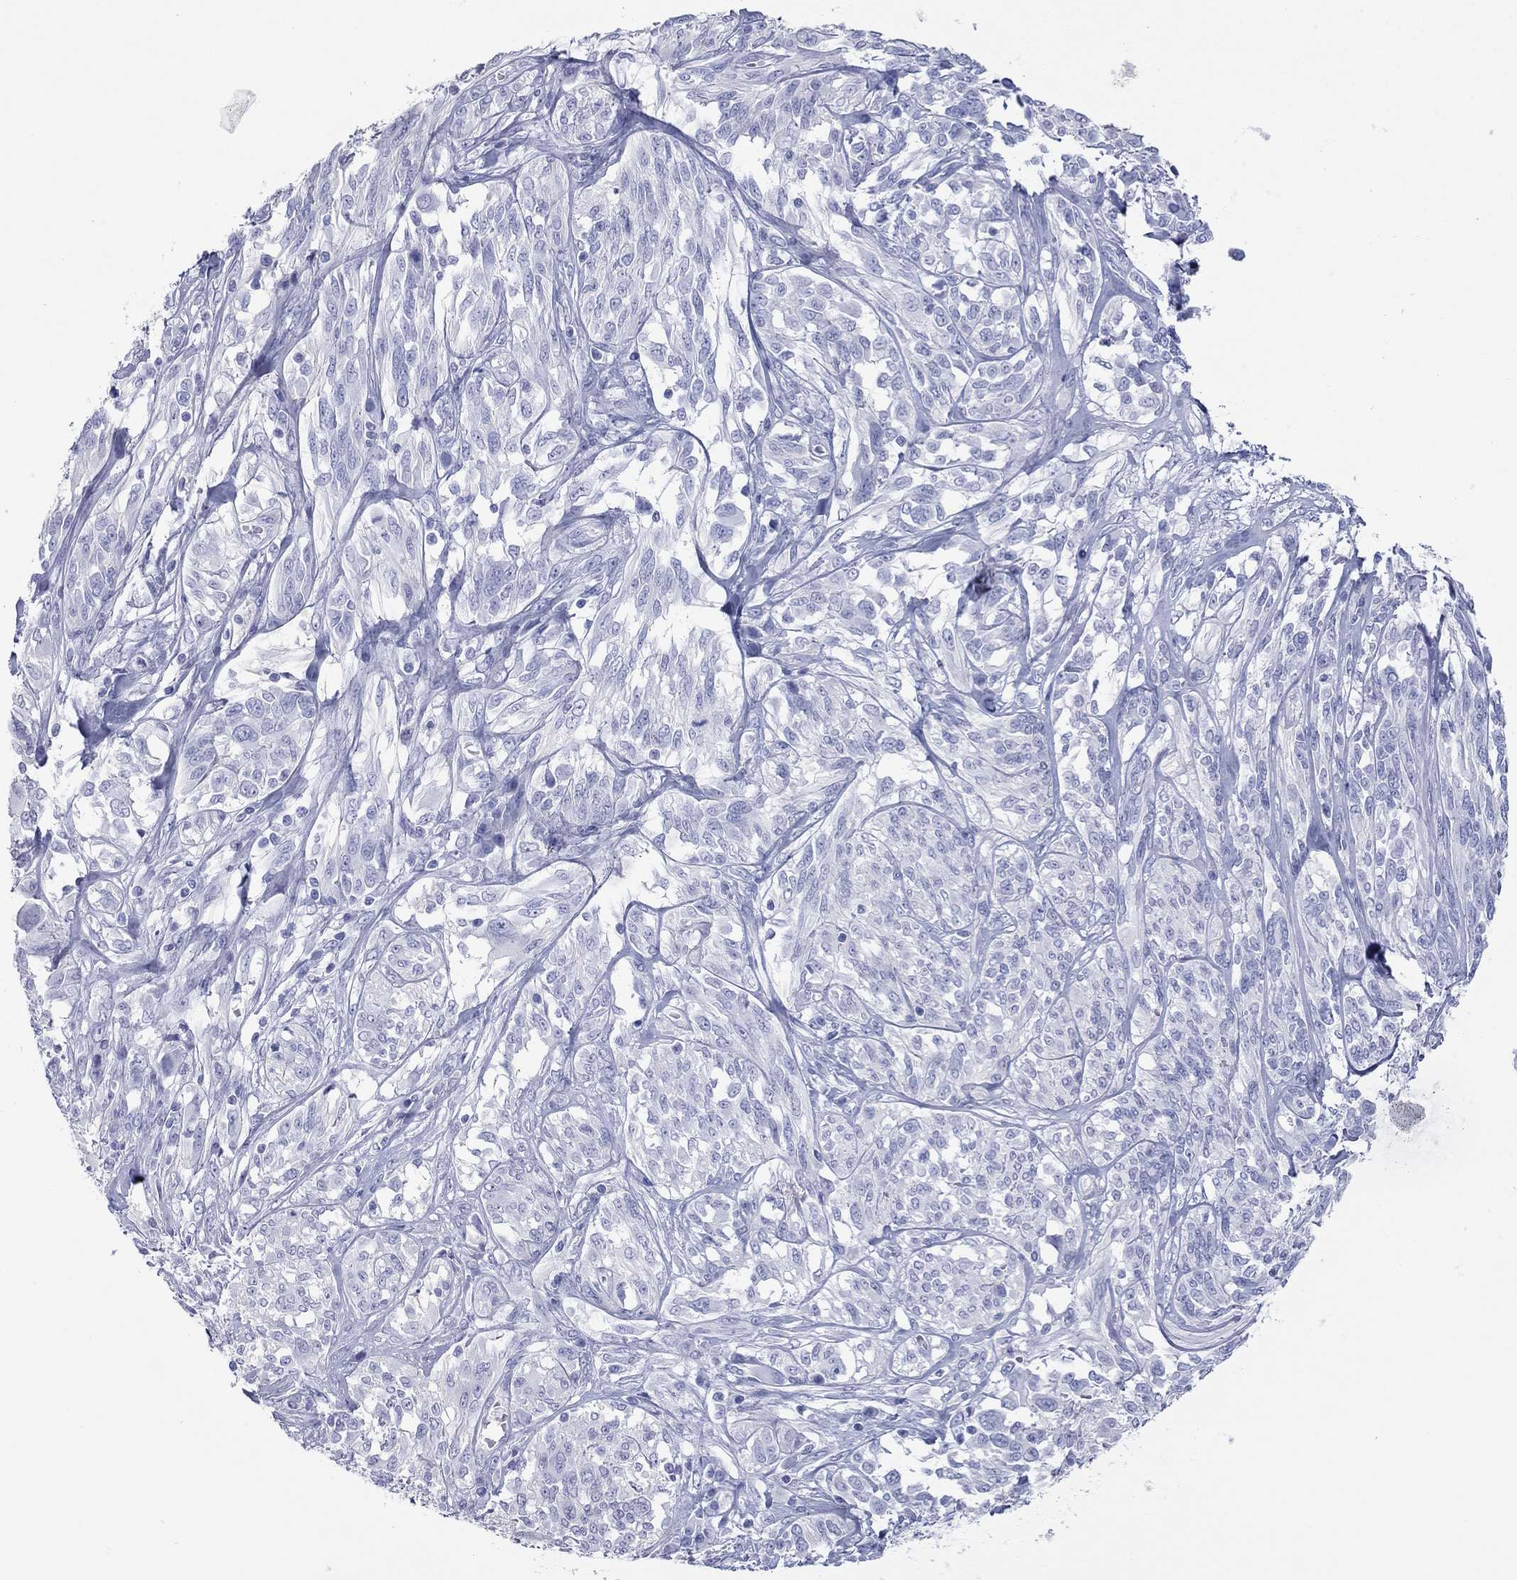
{"staining": {"intensity": "negative", "quantity": "none", "location": "none"}, "tissue": "melanoma", "cell_type": "Tumor cells", "image_type": "cancer", "snomed": [{"axis": "morphology", "description": "Malignant melanoma, NOS"}, {"axis": "topography", "description": "Skin"}], "caption": "High power microscopy photomicrograph of an immunohistochemistry image of malignant melanoma, revealing no significant staining in tumor cells.", "gene": "ACTL7B", "patient": {"sex": "female", "age": 91}}